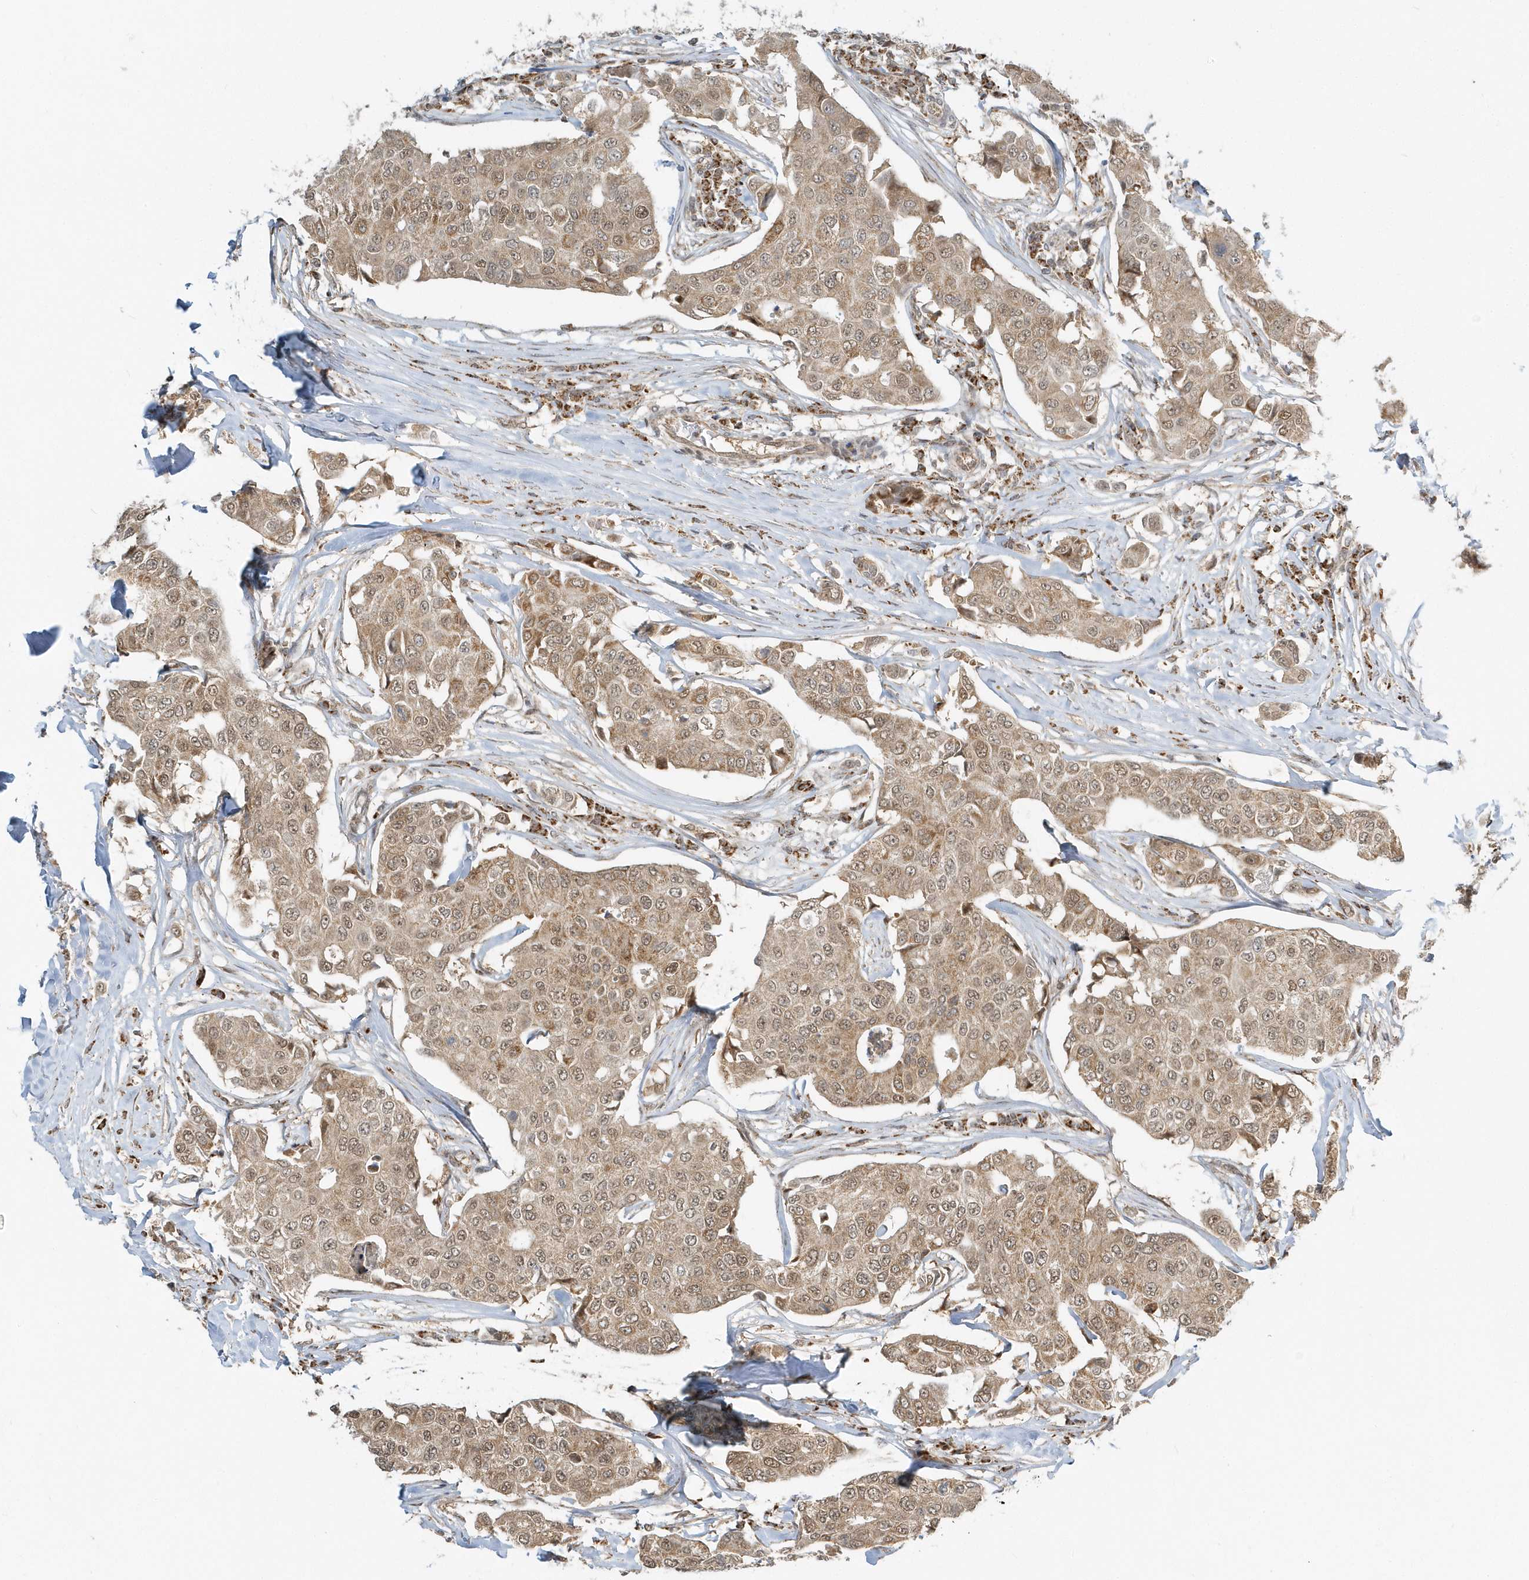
{"staining": {"intensity": "moderate", "quantity": ">75%", "location": "cytoplasmic/membranous,nuclear"}, "tissue": "breast cancer", "cell_type": "Tumor cells", "image_type": "cancer", "snomed": [{"axis": "morphology", "description": "Duct carcinoma"}, {"axis": "topography", "description": "Breast"}], "caption": "This photomicrograph displays breast cancer stained with IHC to label a protein in brown. The cytoplasmic/membranous and nuclear of tumor cells show moderate positivity for the protein. Nuclei are counter-stained blue.", "gene": "PSMD6", "patient": {"sex": "female", "age": 80}}